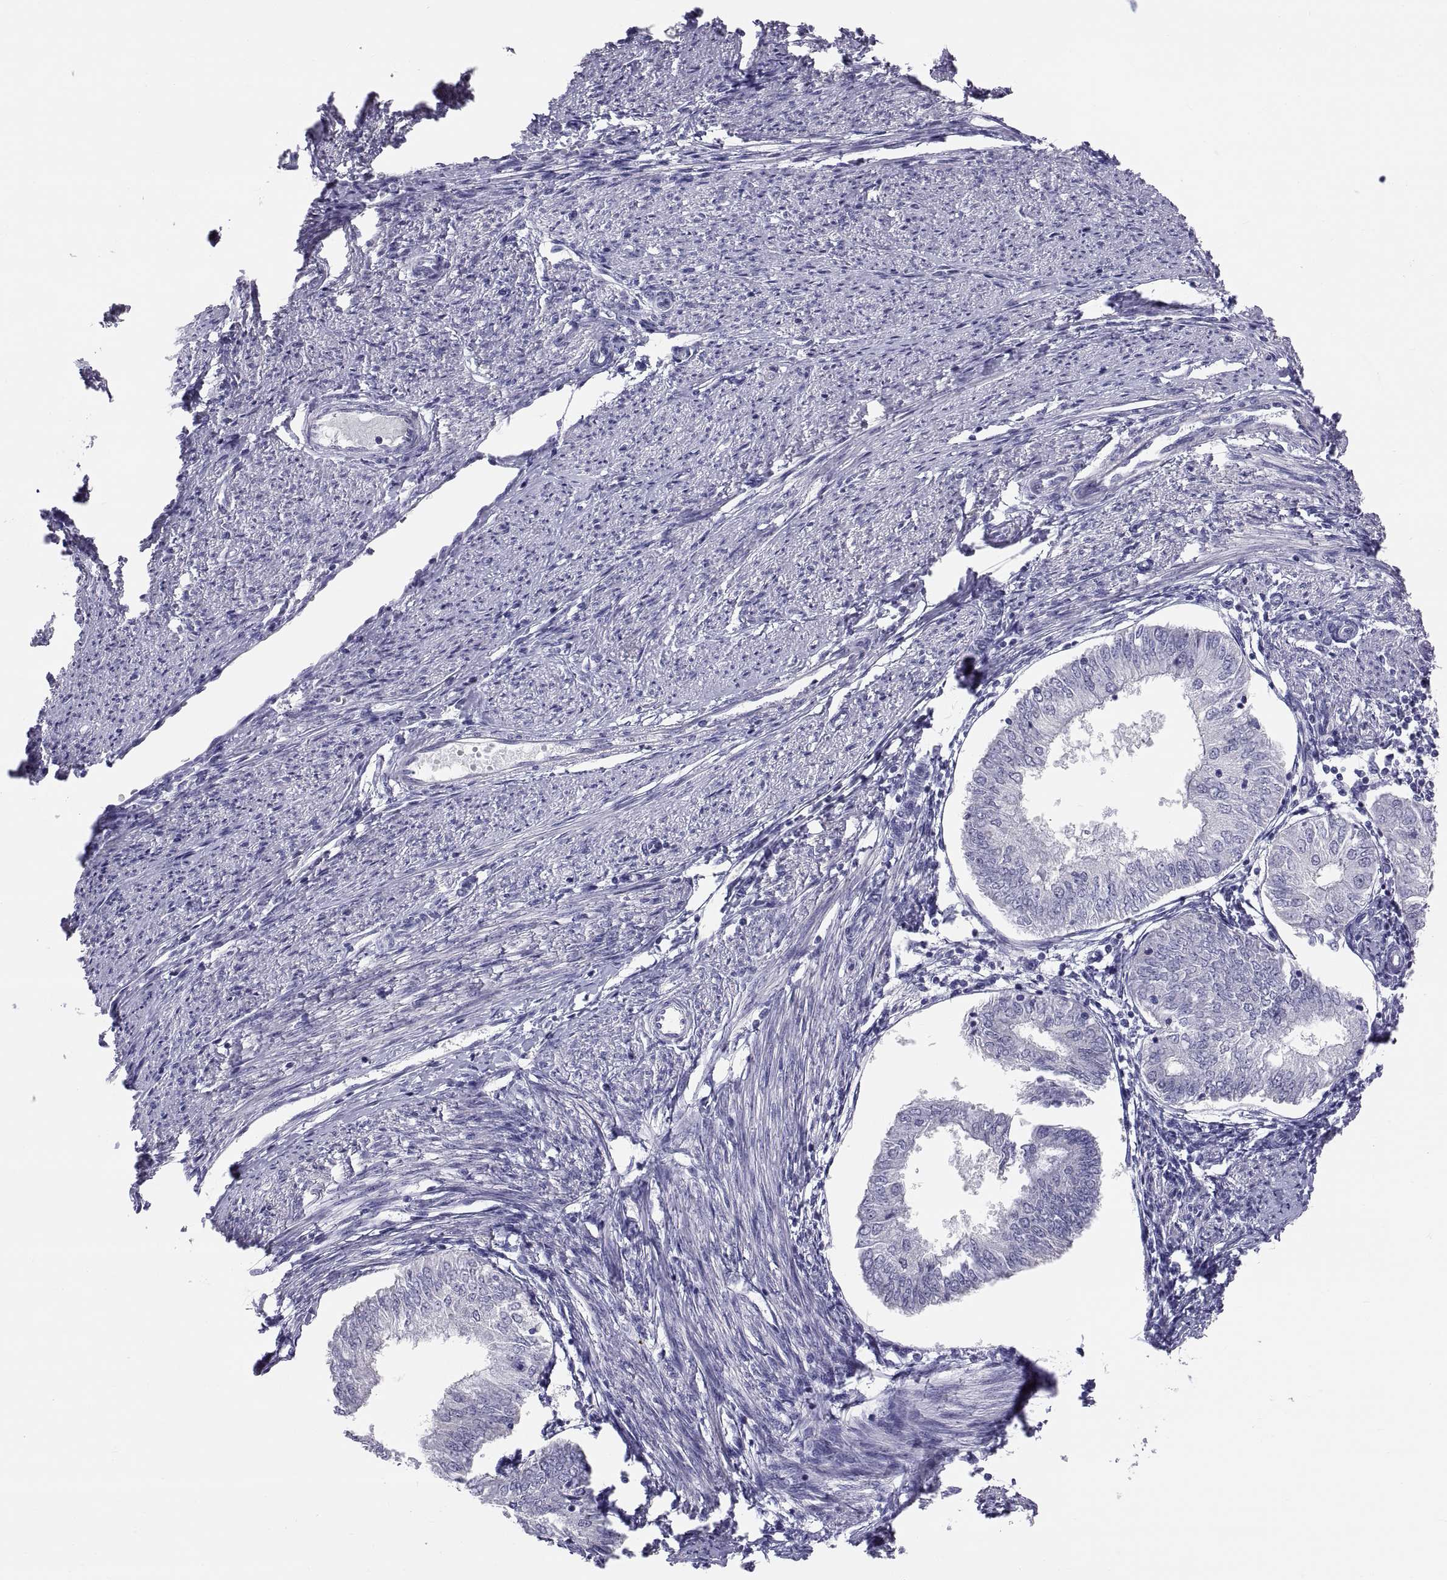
{"staining": {"intensity": "negative", "quantity": "none", "location": "none"}, "tissue": "endometrial cancer", "cell_type": "Tumor cells", "image_type": "cancer", "snomed": [{"axis": "morphology", "description": "Adenocarcinoma, NOS"}, {"axis": "topography", "description": "Endometrium"}], "caption": "DAB (3,3'-diaminobenzidine) immunohistochemical staining of endometrial adenocarcinoma shows no significant positivity in tumor cells.", "gene": "FAM170A", "patient": {"sex": "female", "age": 58}}